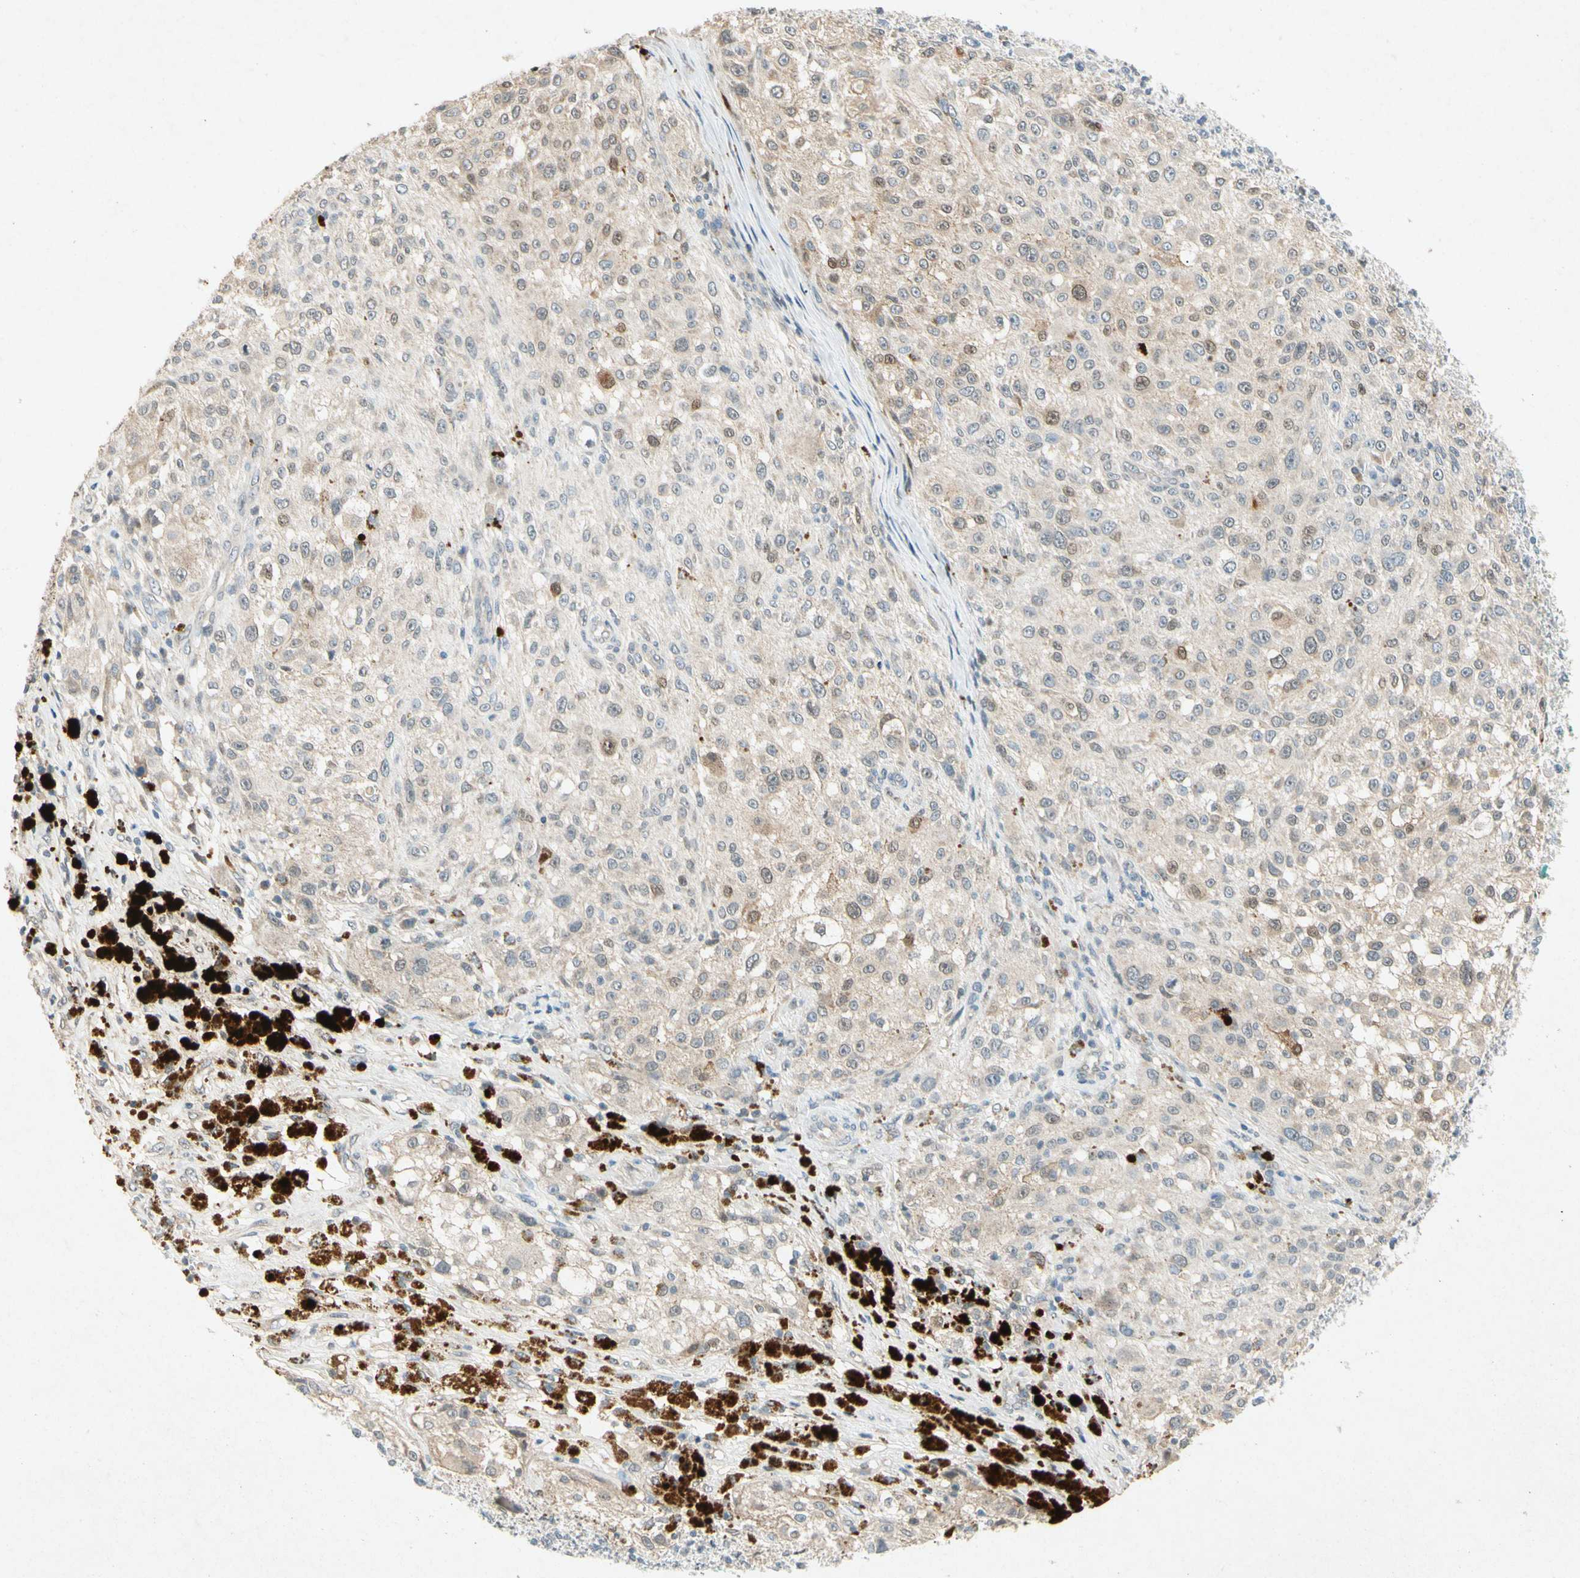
{"staining": {"intensity": "weak", "quantity": "25%-75%", "location": "cytoplasmic/membranous"}, "tissue": "melanoma", "cell_type": "Tumor cells", "image_type": "cancer", "snomed": [{"axis": "morphology", "description": "Necrosis, NOS"}, {"axis": "morphology", "description": "Malignant melanoma, NOS"}, {"axis": "topography", "description": "Skin"}], "caption": "Immunohistochemistry (IHC) image of human melanoma stained for a protein (brown), which demonstrates low levels of weak cytoplasmic/membranous expression in about 25%-75% of tumor cells.", "gene": "HSPA1B", "patient": {"sex": "female", "age": 87}}